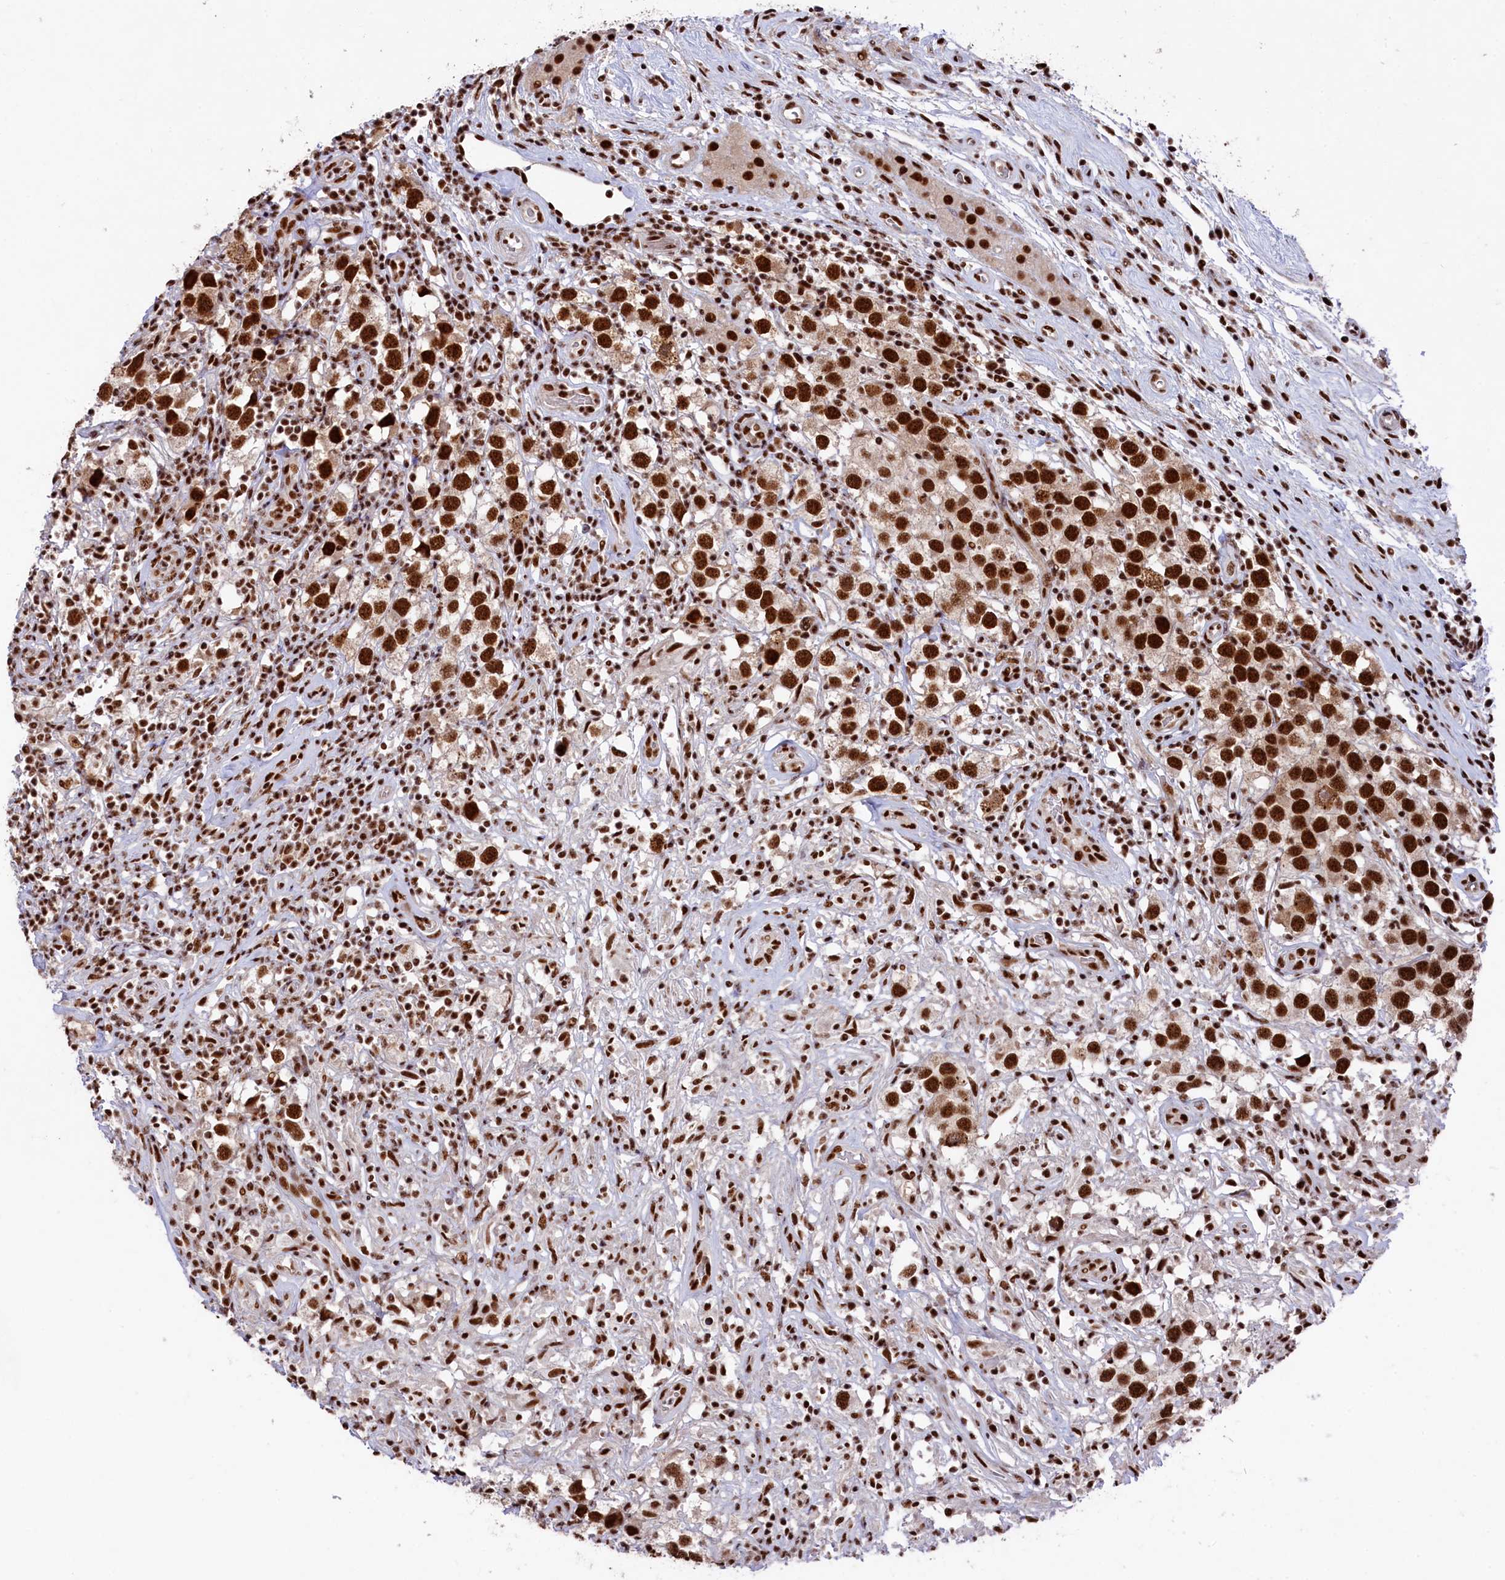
{"staining": {"intensity": "strong", "quantity": ">75%", "location": "nuclear"}, "tissue": "testis cancer", "cell_type": "Tumor cells", "image_type": "cancer", "snomed": [{"axis": "morphology", "description": "Seminoma, NOS"}, {"axis": "topography", "description": "Testis"}], "caption": "There is high levels of strong nuclear expression in tumor cells of testis seminoma, as demonstrated by immunohistochemical staining (brown color).", "gene": "PRPF31", "patient": {"sex": "male", "age": 49}}